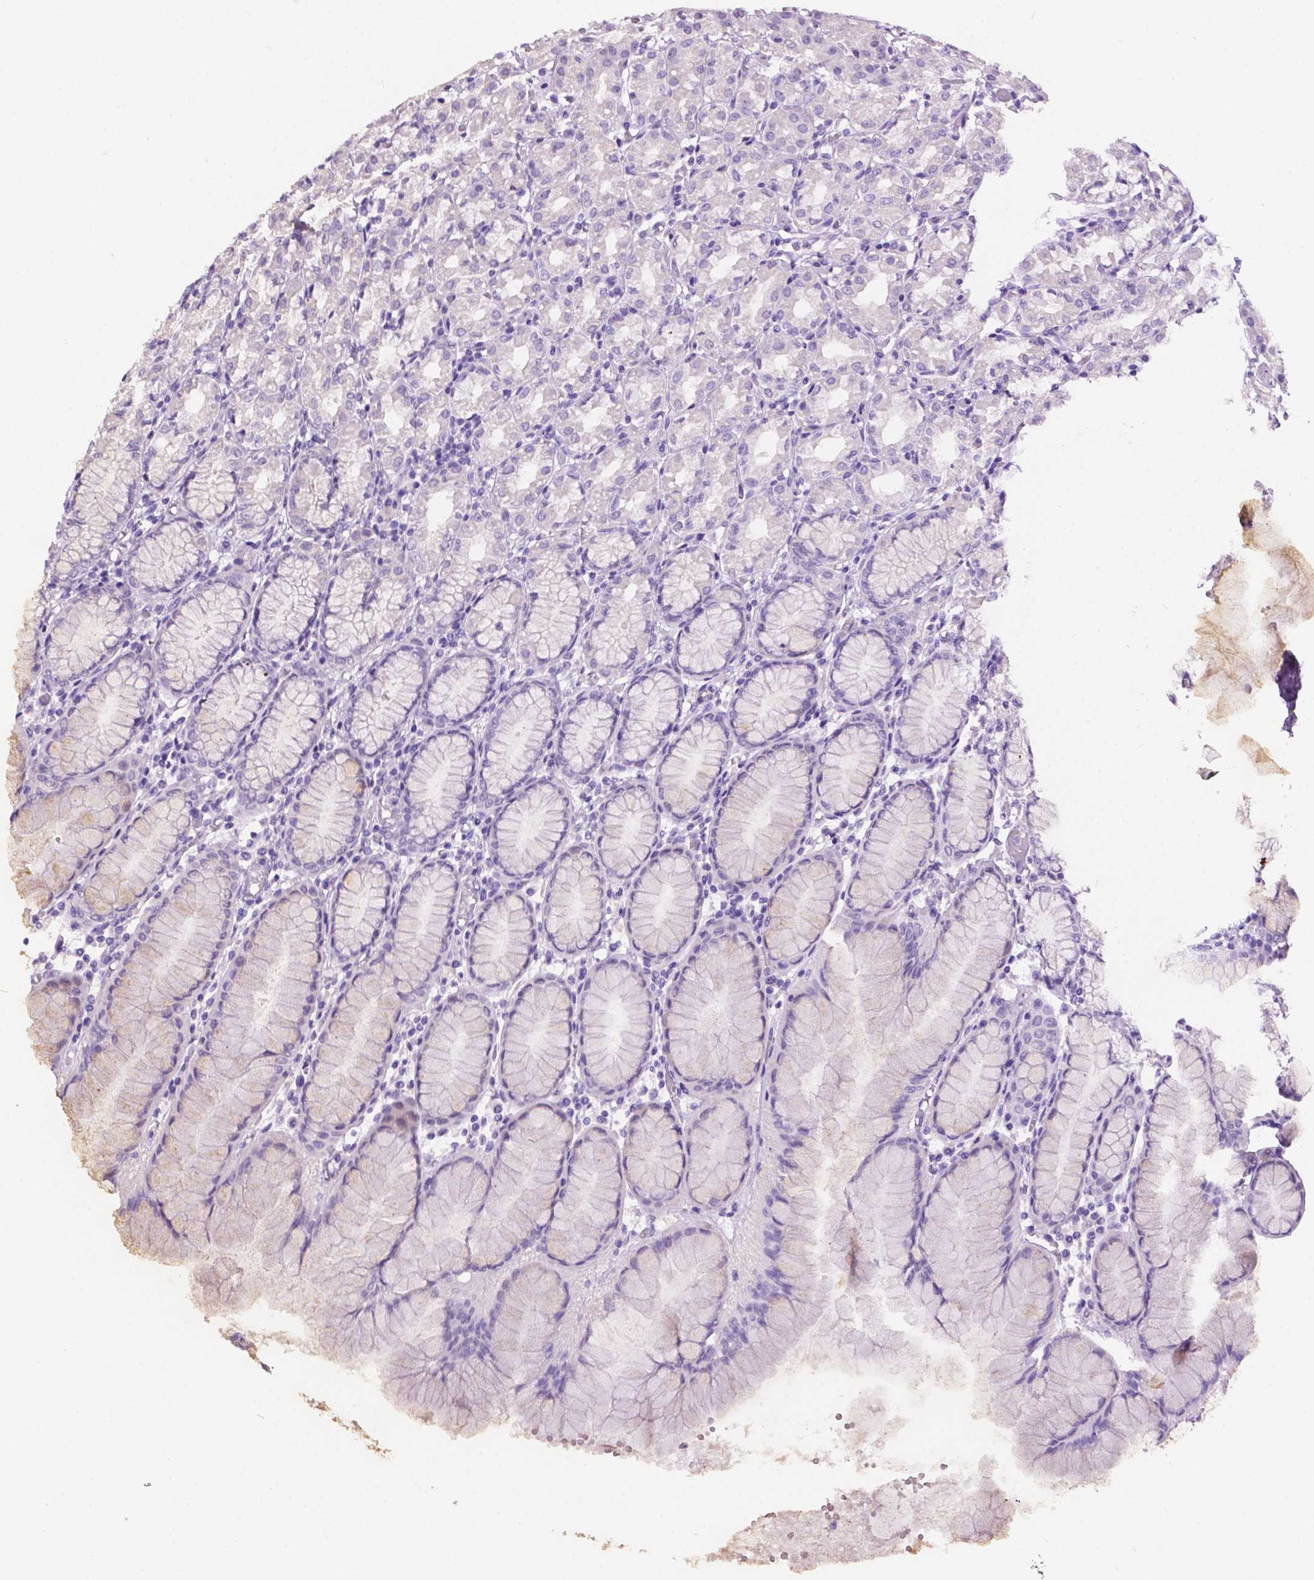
{"staining": {"intensity": "negative", "quantity": "none", "location": "none"}, "tissue": "stomach", "cell_type": "Glandular cells", "image_type": "normal", "snomed": [{"axis": "morphology", "description": "Normal tissue, NOS"}, {"axis": "topography", "description": "Stomach"}], "caption": "DAB immunohistochemical staining of unremarkable human stomach shows no significant positivity in glandular cells.", "gene": "TACSTD2", "patient": {"sex": "female", "age": 57}}